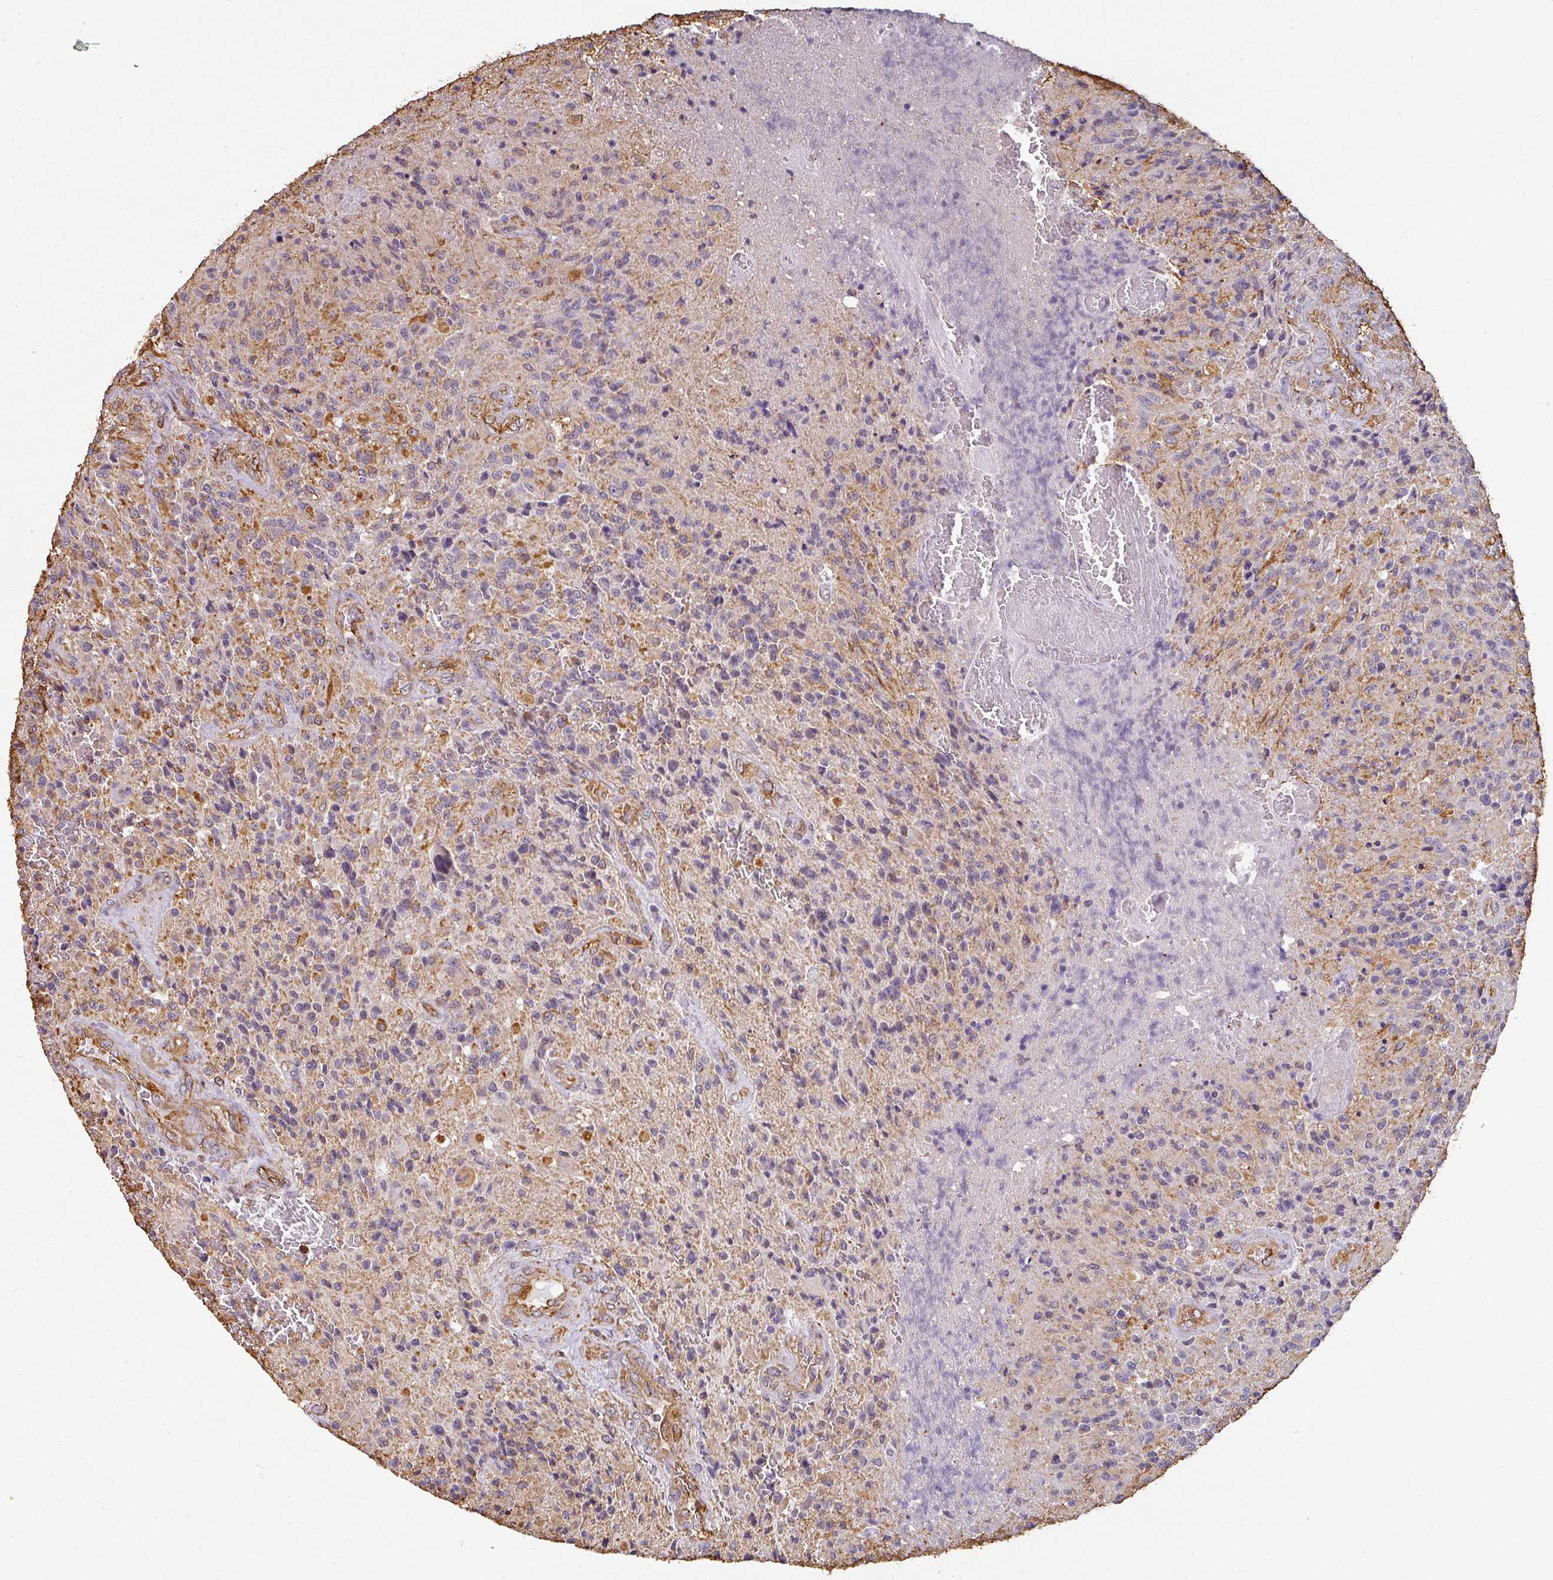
{"staining": {"intensity": "moderate", "quantity": "<25%", "location": "cytoplasmic/membranous"}, "tissue": "glioma", "cell_type": "Tumor cells", "image_type": "cancer", "snomed": [{"axis": "morphology", "description": "Normal tissue, NOS"}, {"axis": "morphology", "description": "Glioma, malignant, High grade"}, {"axis": "topography", "description": "Cerebral cortex"}], "caption": "A brown stain highlights moderate cytoplasmic/membranous positivity of a protein in glioma tumor cells. (IHC, brightfield microscopy, high magnification).", "gene": "ZNF280C", "patient": {"sex": "male", "age": 56}}